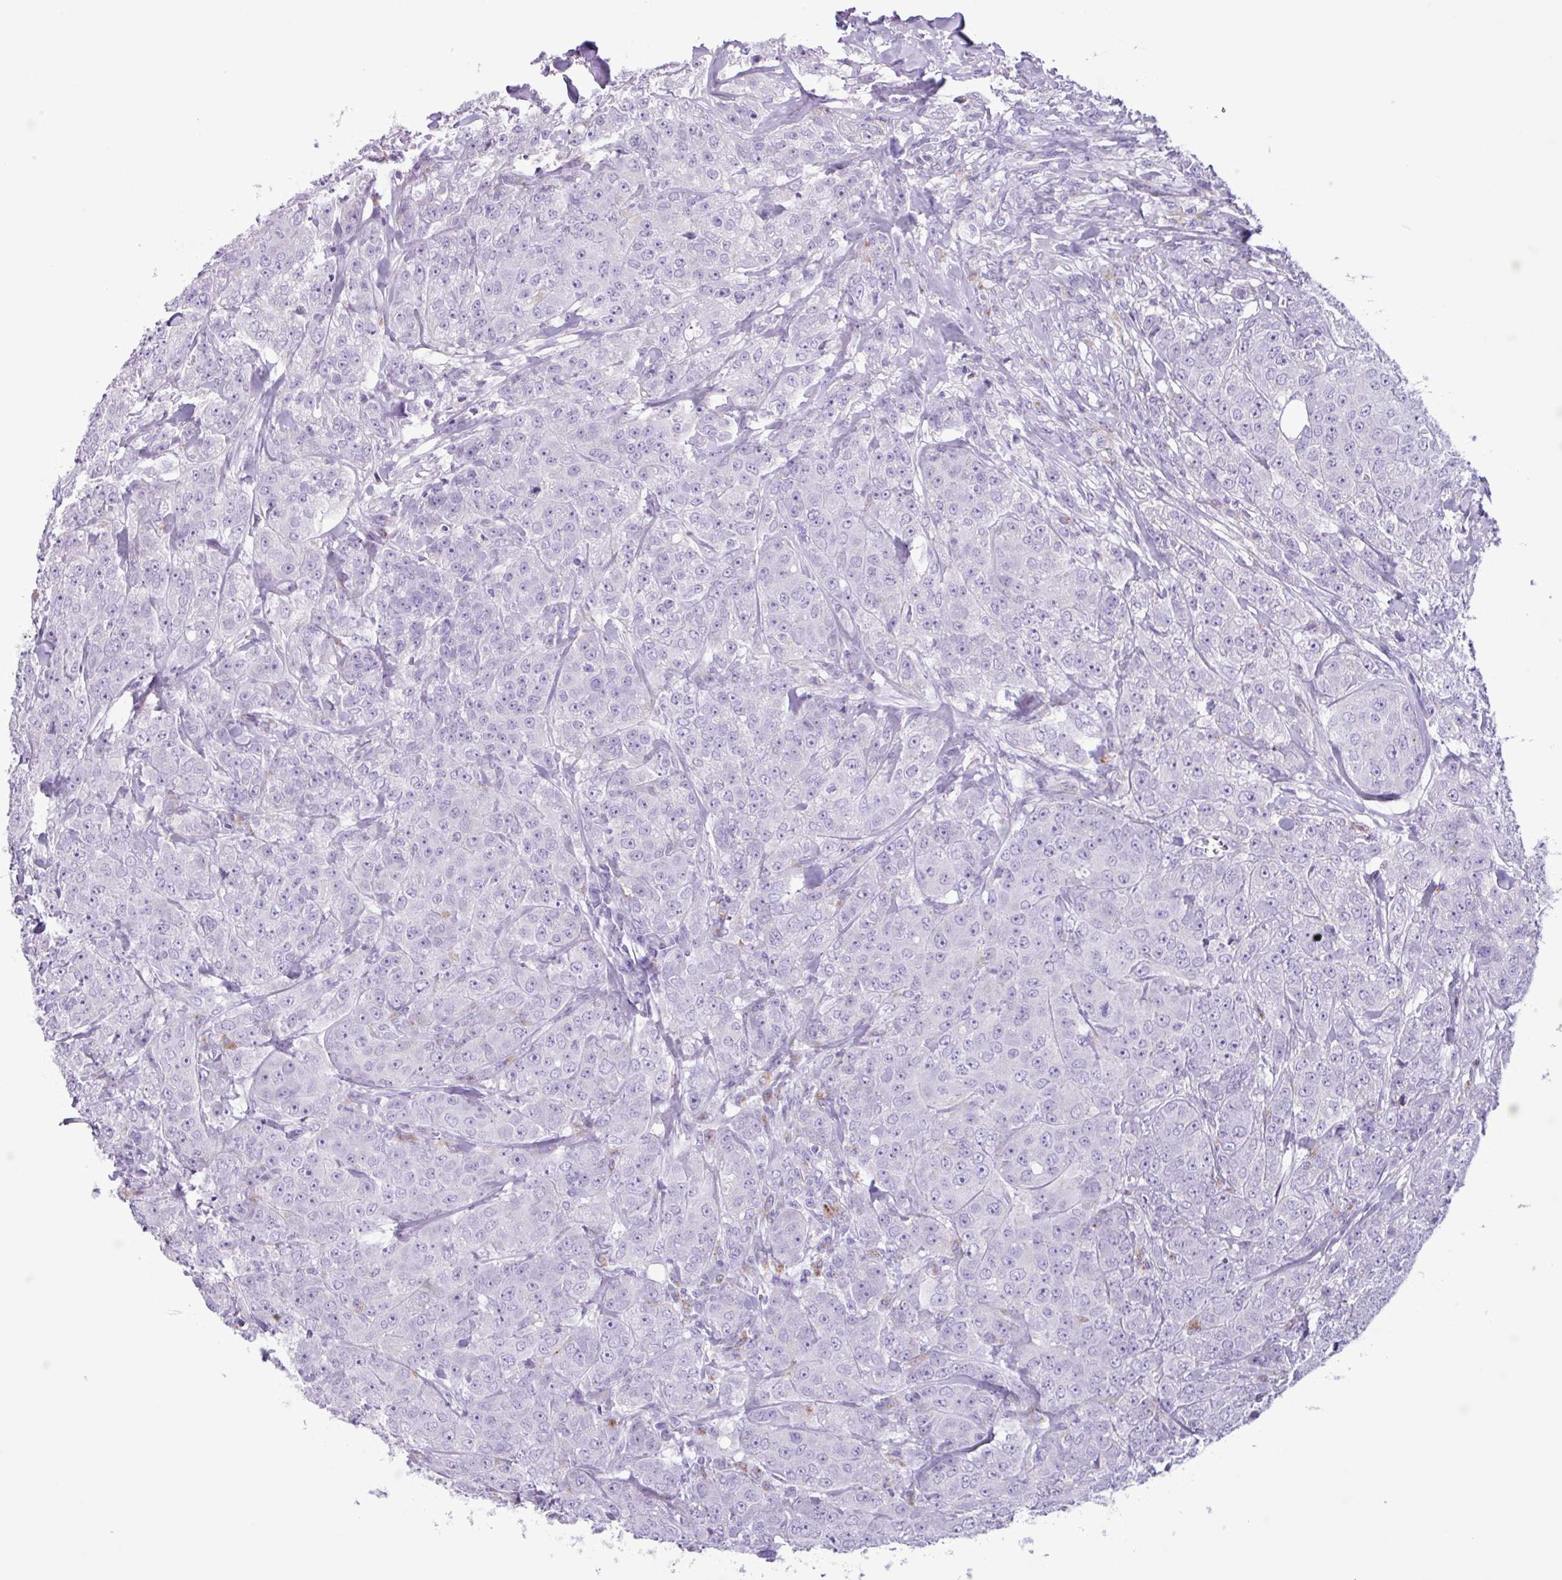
{"staining": {"intensity": "negative", "quantity": "none", "location": "none"}, "tissue": "breast cancer", "cell_type": "Tumor cells", "image_type": "cancer", "snomed": [{"axis": "morphology", "description": "Duct carcinoma"}, {"axis": "topography", "description": "Breast"}], "caption": "This is a photomicrograph of IHC staining of breast cancer (infiltrating ductal carcinoma), which shows no staining in tumor cells.", "gene": "AGO3", "patient": {"sex": "female", "age": 43}}